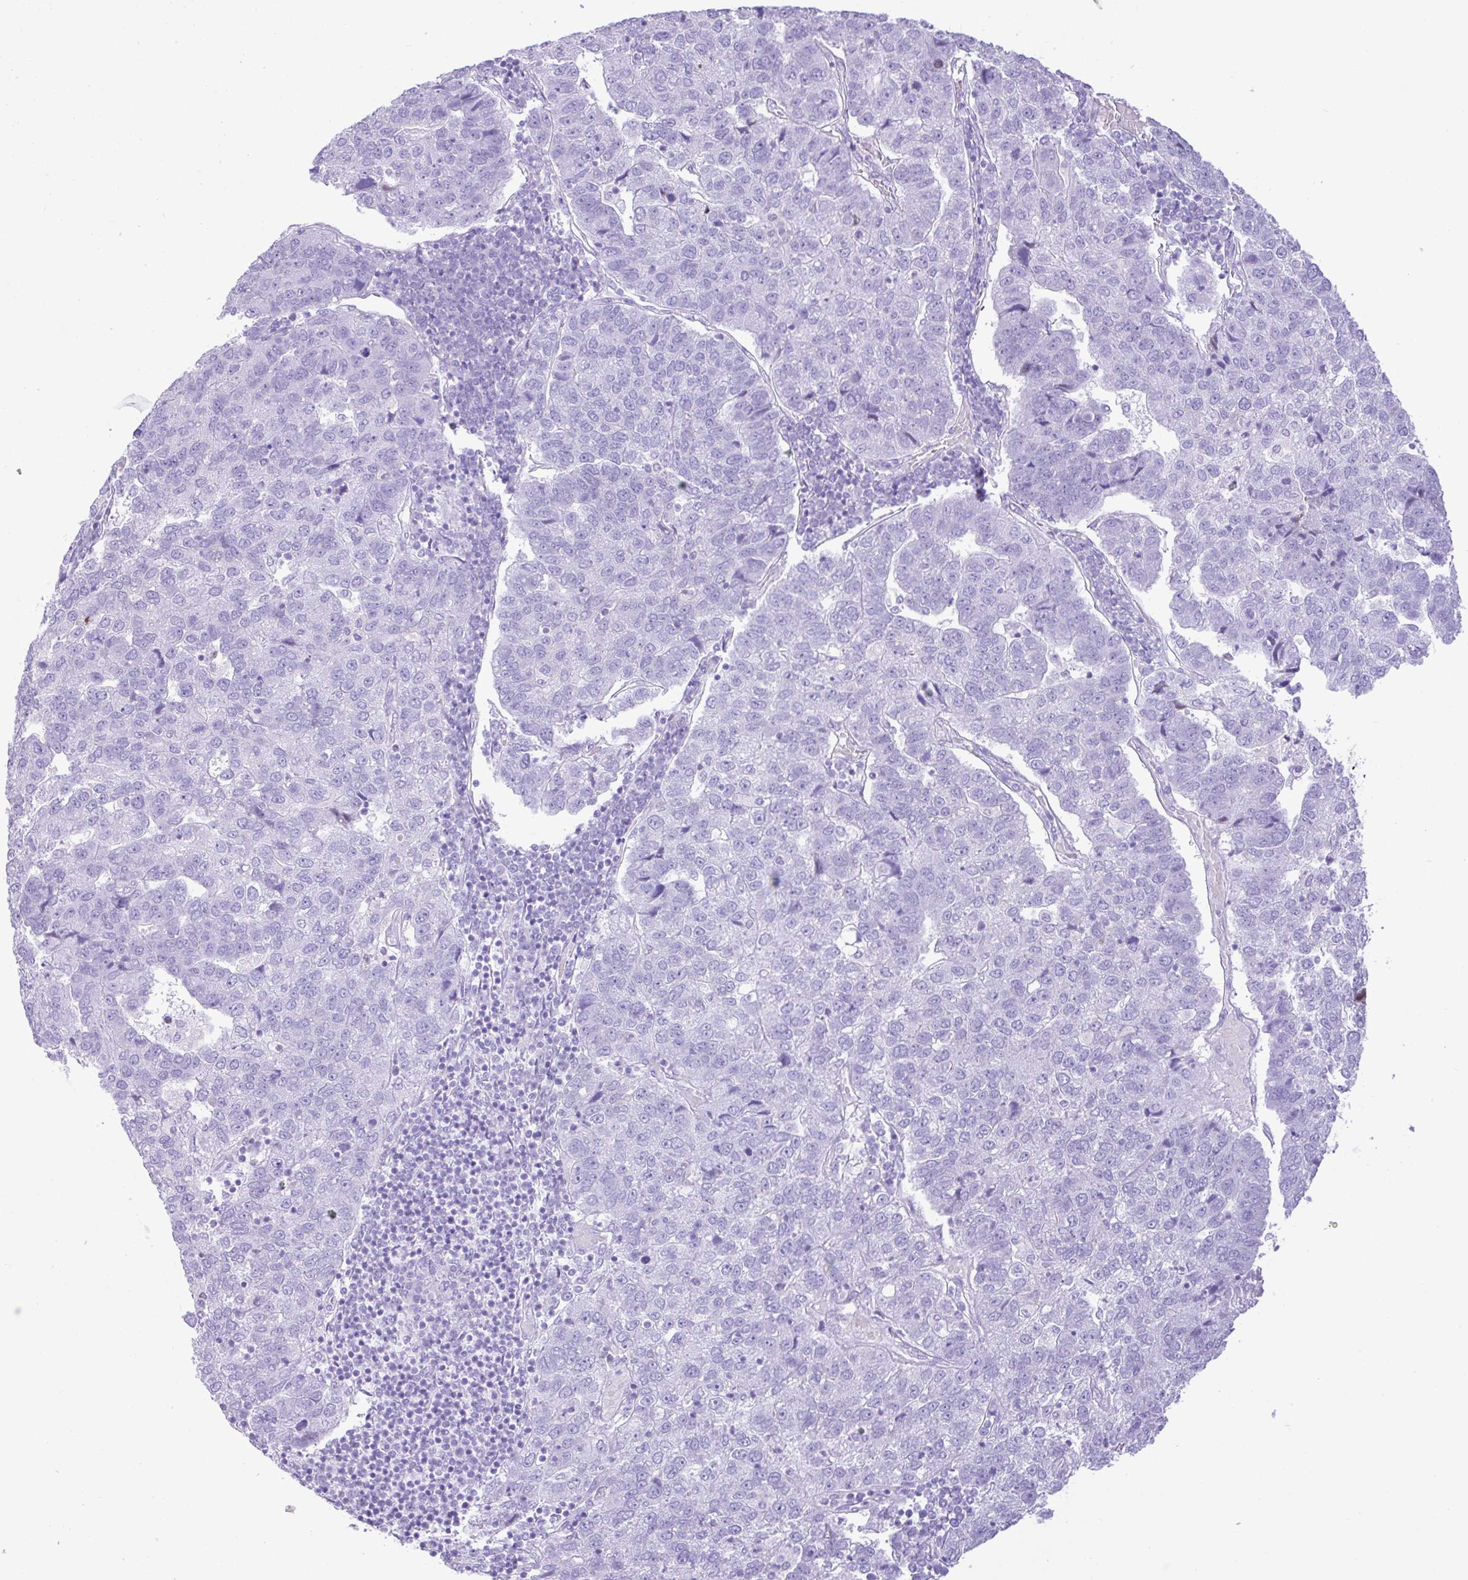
{"staining": {"intensity": "negative", "quantity": "none", "location": "none"}, "tissue": "pancreatic cancer", "cell_type": "Tumor cells", "image_type": "cancer", "snomed": [{"axis": "morphology", "description": "Adenocarcinoma, NOS"}, {"axis": "topography", "description": "Pancreas"}], "caption": "Immunohistochemical staining of human adenocarcinoma (pancreatic) demonstrates no significant positivity in tumor cells.", "gene": "REEP1", "patient": {"sex": "female", "age": 61}}